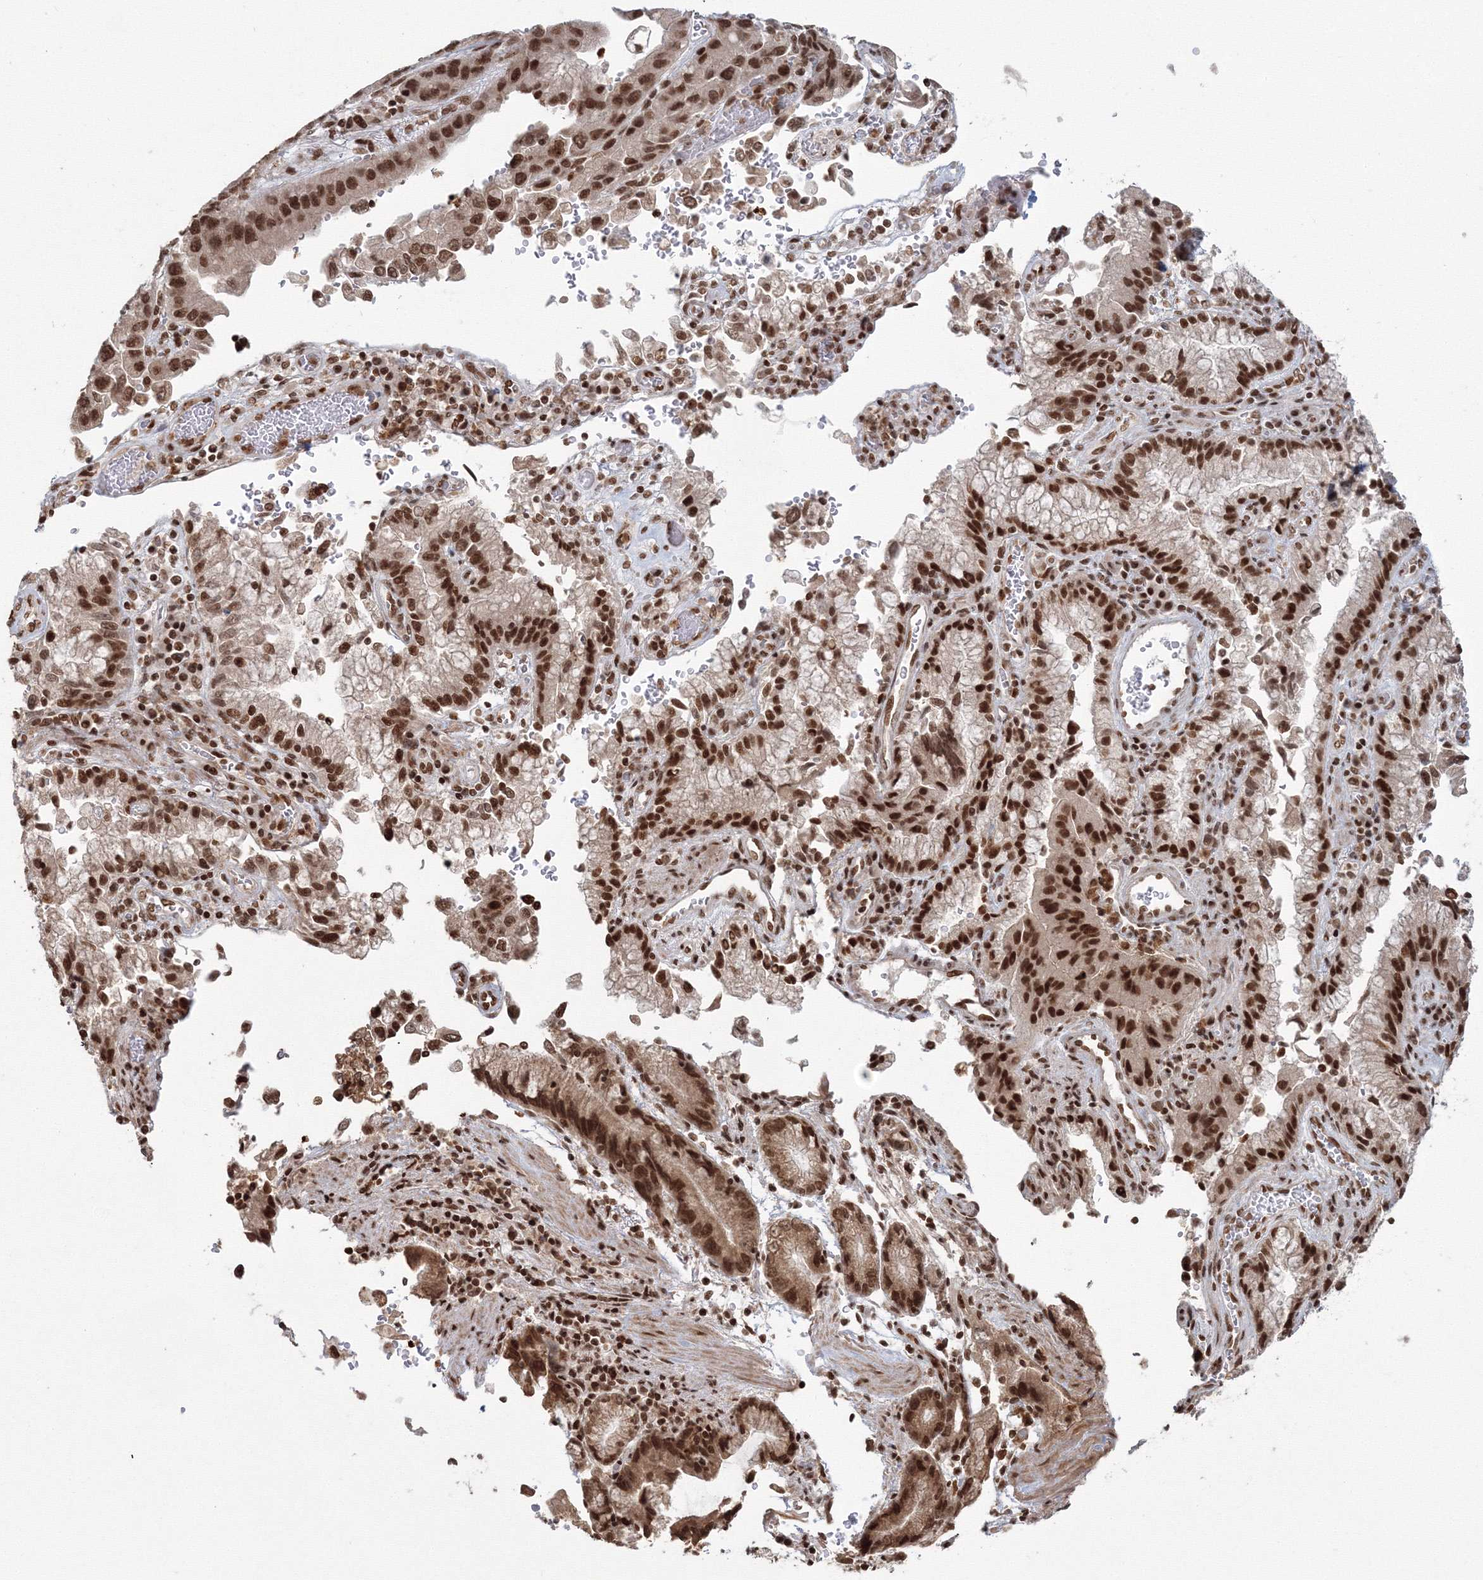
{"staining": {"intensity": "strong", "quantity": ">75%", "location": "nuclear"}, "tissue": "stomach cancer", "cell_type": "Tumor cells", "image_type": "cancer", "snomed": [{"axis": "morphology", "description": "Adenocarcinoma, NOS"}, {"axis": "topography", "description": "Stomach"}], "caption": "The immunohistochemical stain shows strong nuclear positivity in tumor cells of adenocarcinoma (stomach) tissue.", "gene": "KIF20A", "patient": {"sex": "male", "age": 62}}